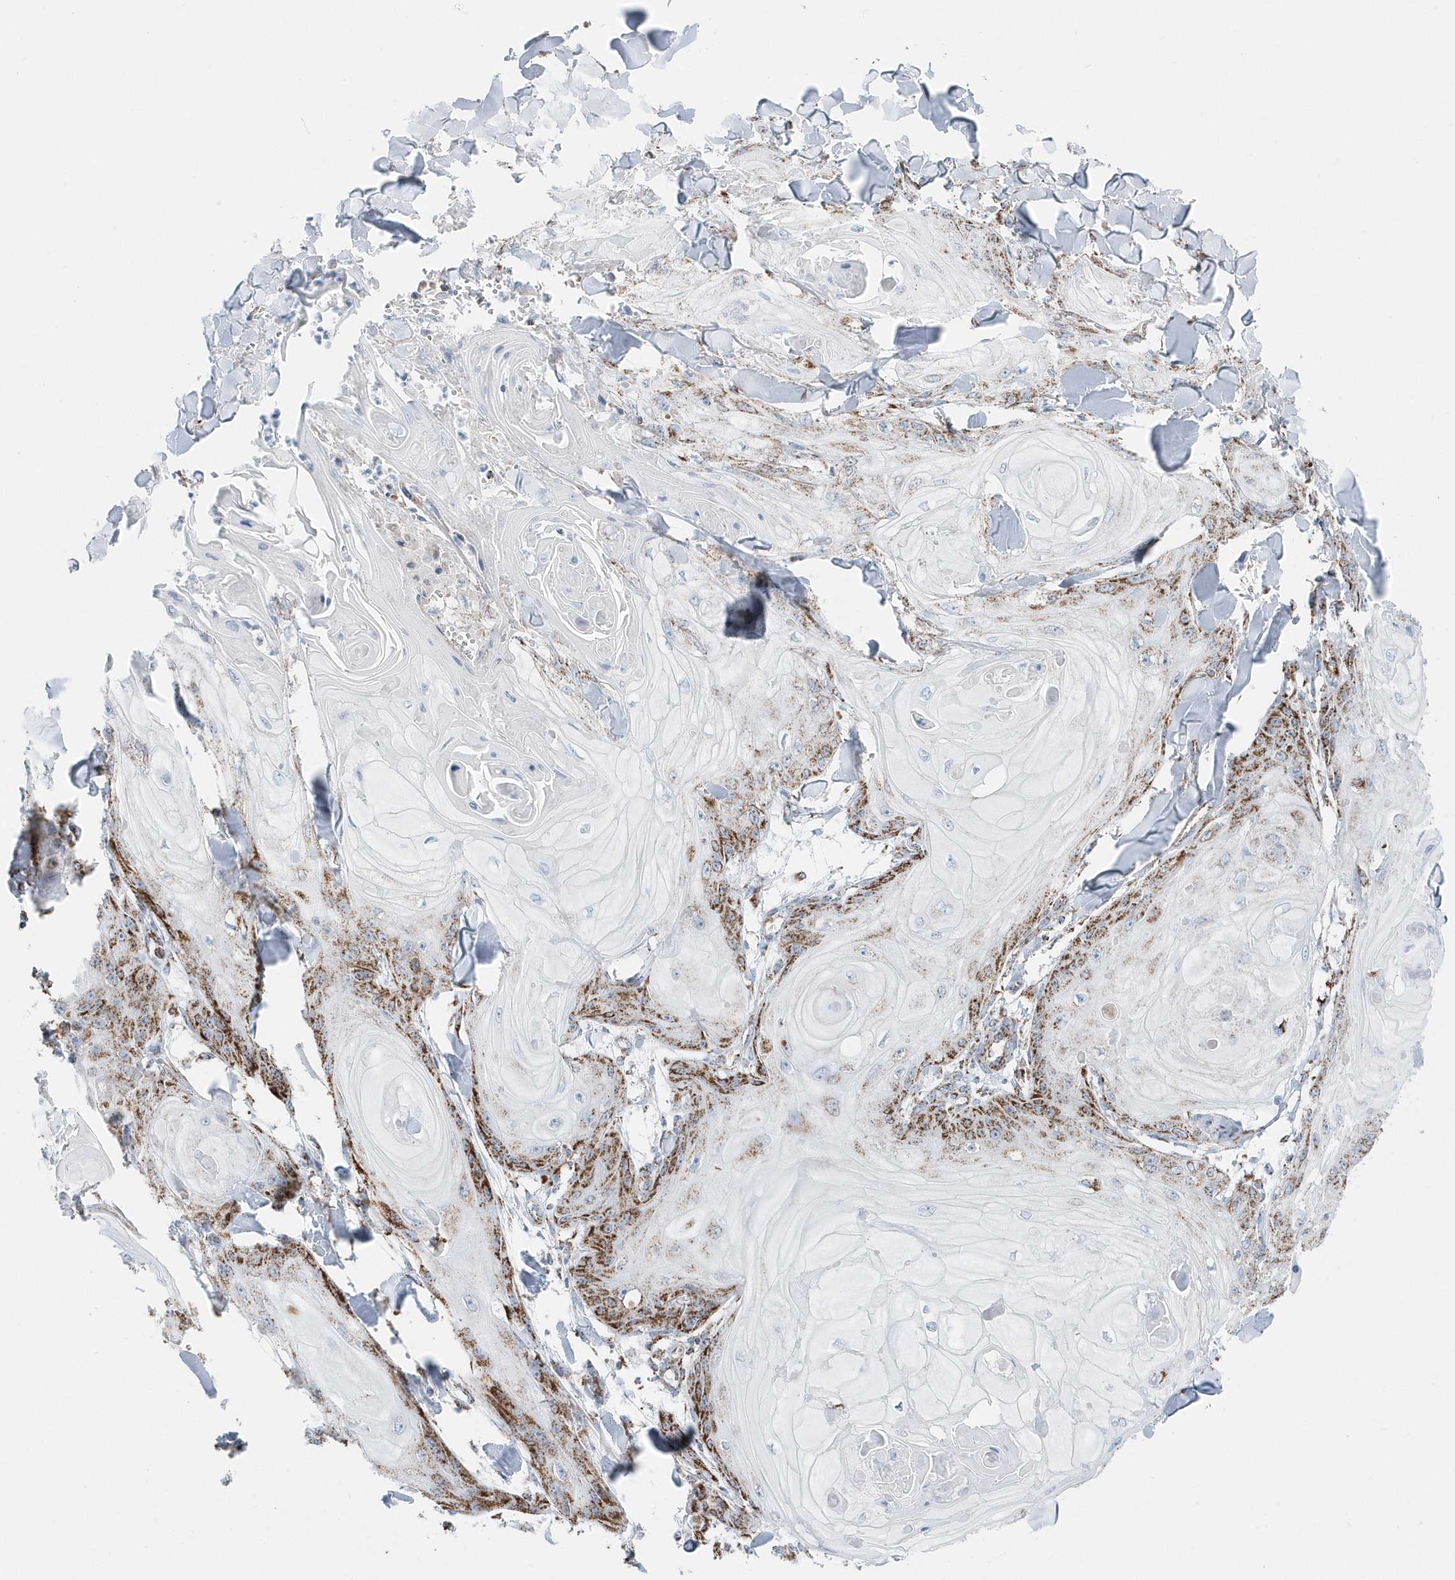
{"staining": {"intensity": "moderate", "quantity": ">75%", "location": "cytoplasmic/membranous"}, "tissue": "skin cancer", "cell_type": "Tumor cells", "image_type": "cancer", "snomed": [{"axis": "morphology", "description": "Squamous cell carcinoma, NOS"}, {"axis": "topography", "description": "Skin"}], "caption": "Immunohistochemistry (IHC) histopathology image of human squamous cell carcinoma (skin) stained for a protein (brown), which demonstrates medium levels of moderate cytoplasmic/membranous positivity in approximately >75% of tumor cells.", "gene": "TMCO6", "patient": {"sex": "male", "age": 74}}